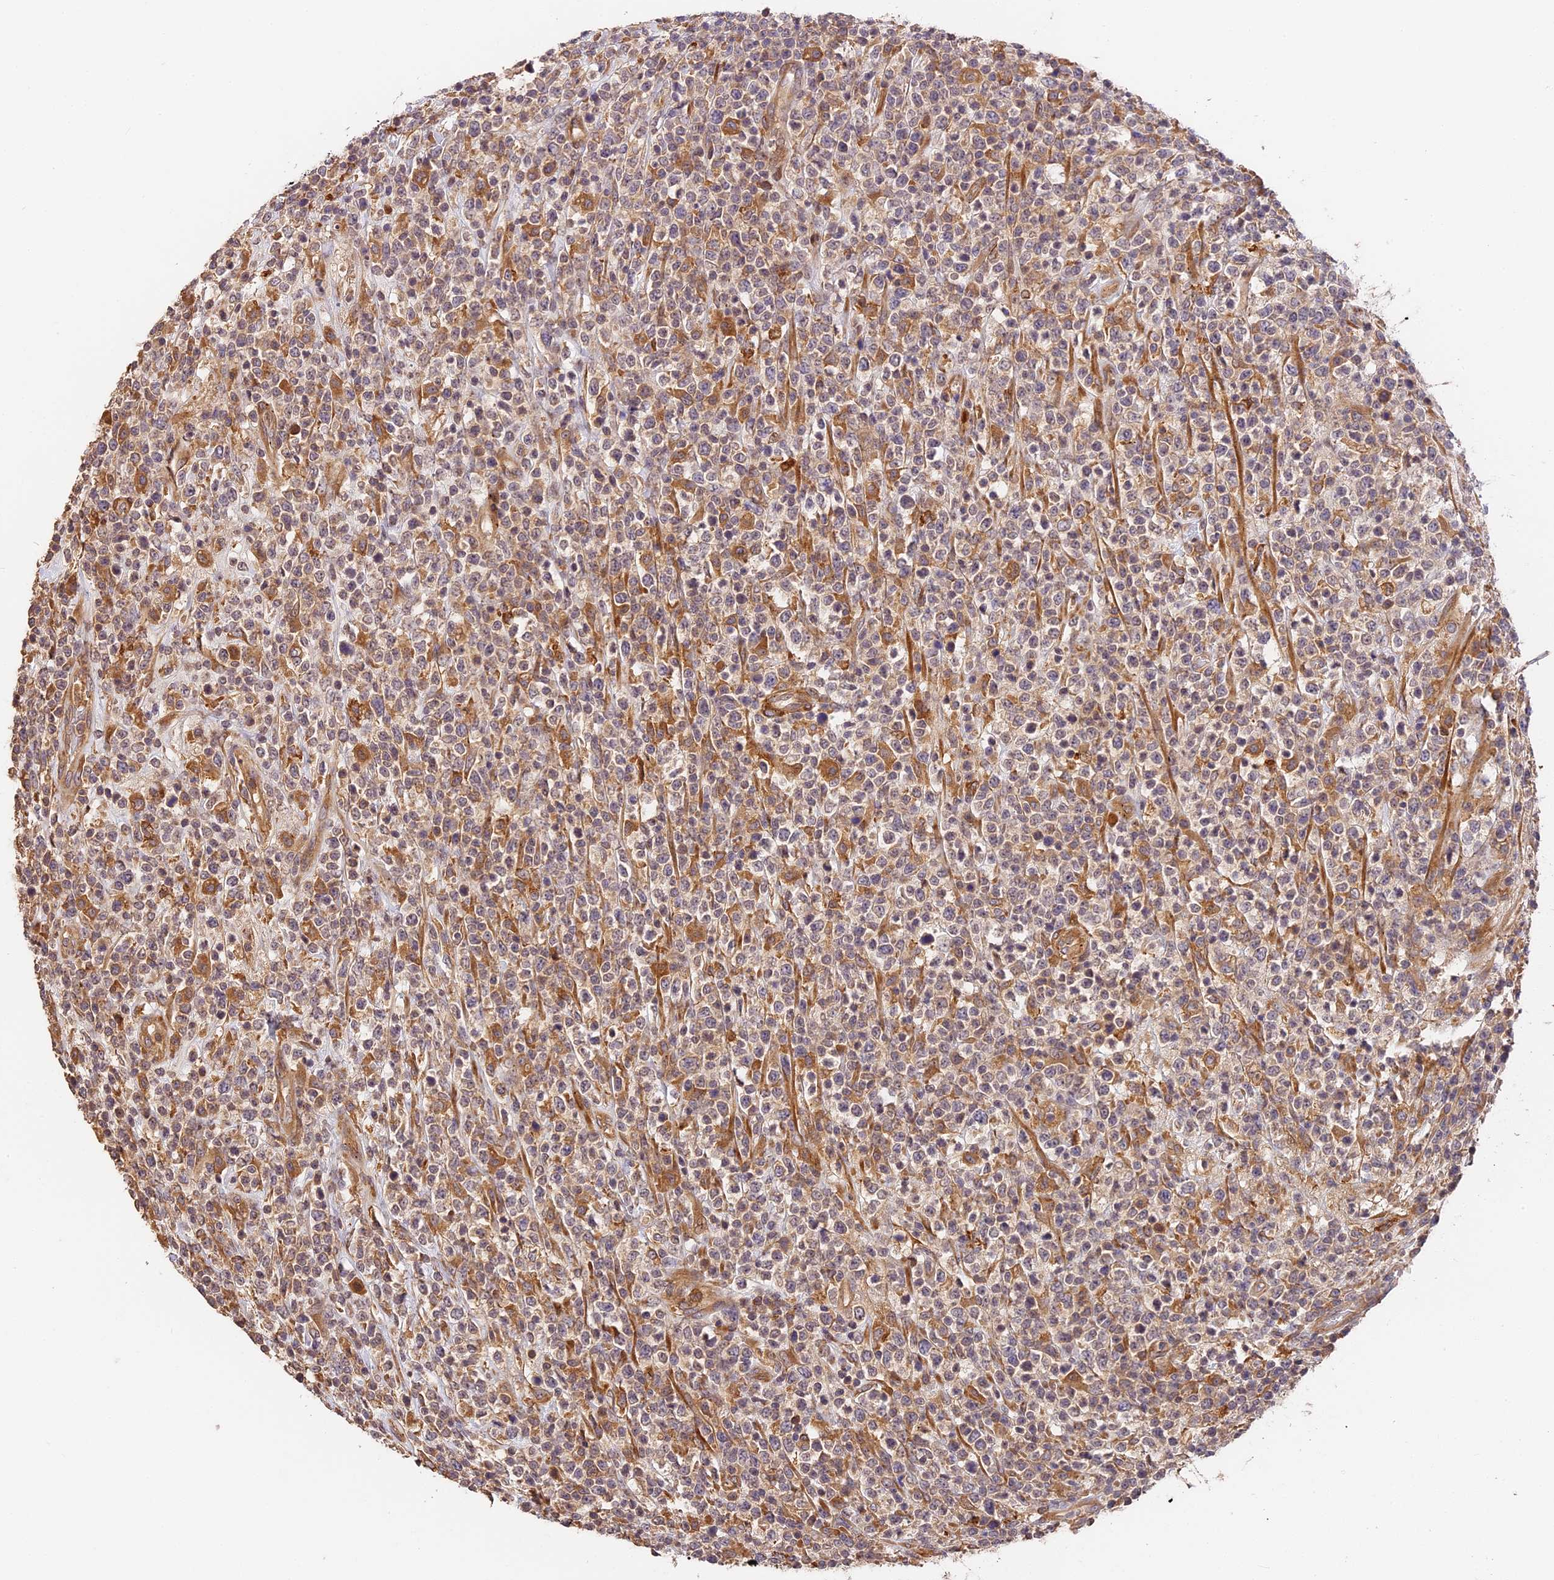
{"staining": {"intensity": "weak", "quantity": "<25%", "location": "cytoplasmic/membranous"}, "tissue": "lymphoma", "cell_type": "Tumor cells", "image_type": "cancer", "snomed": [{"axis": "morphology", "description": "Malignant lymphoma, non-Hodgkin's type, High grade"}, {"axis": "topography", "description": "Colon"}], "caption": "DAB immunohistochemical staining of lymphoma reveals no significant positivity in tumor cells.", "gene": "ARHGAP17", "patient": {"sex": "female", "age": 53}}